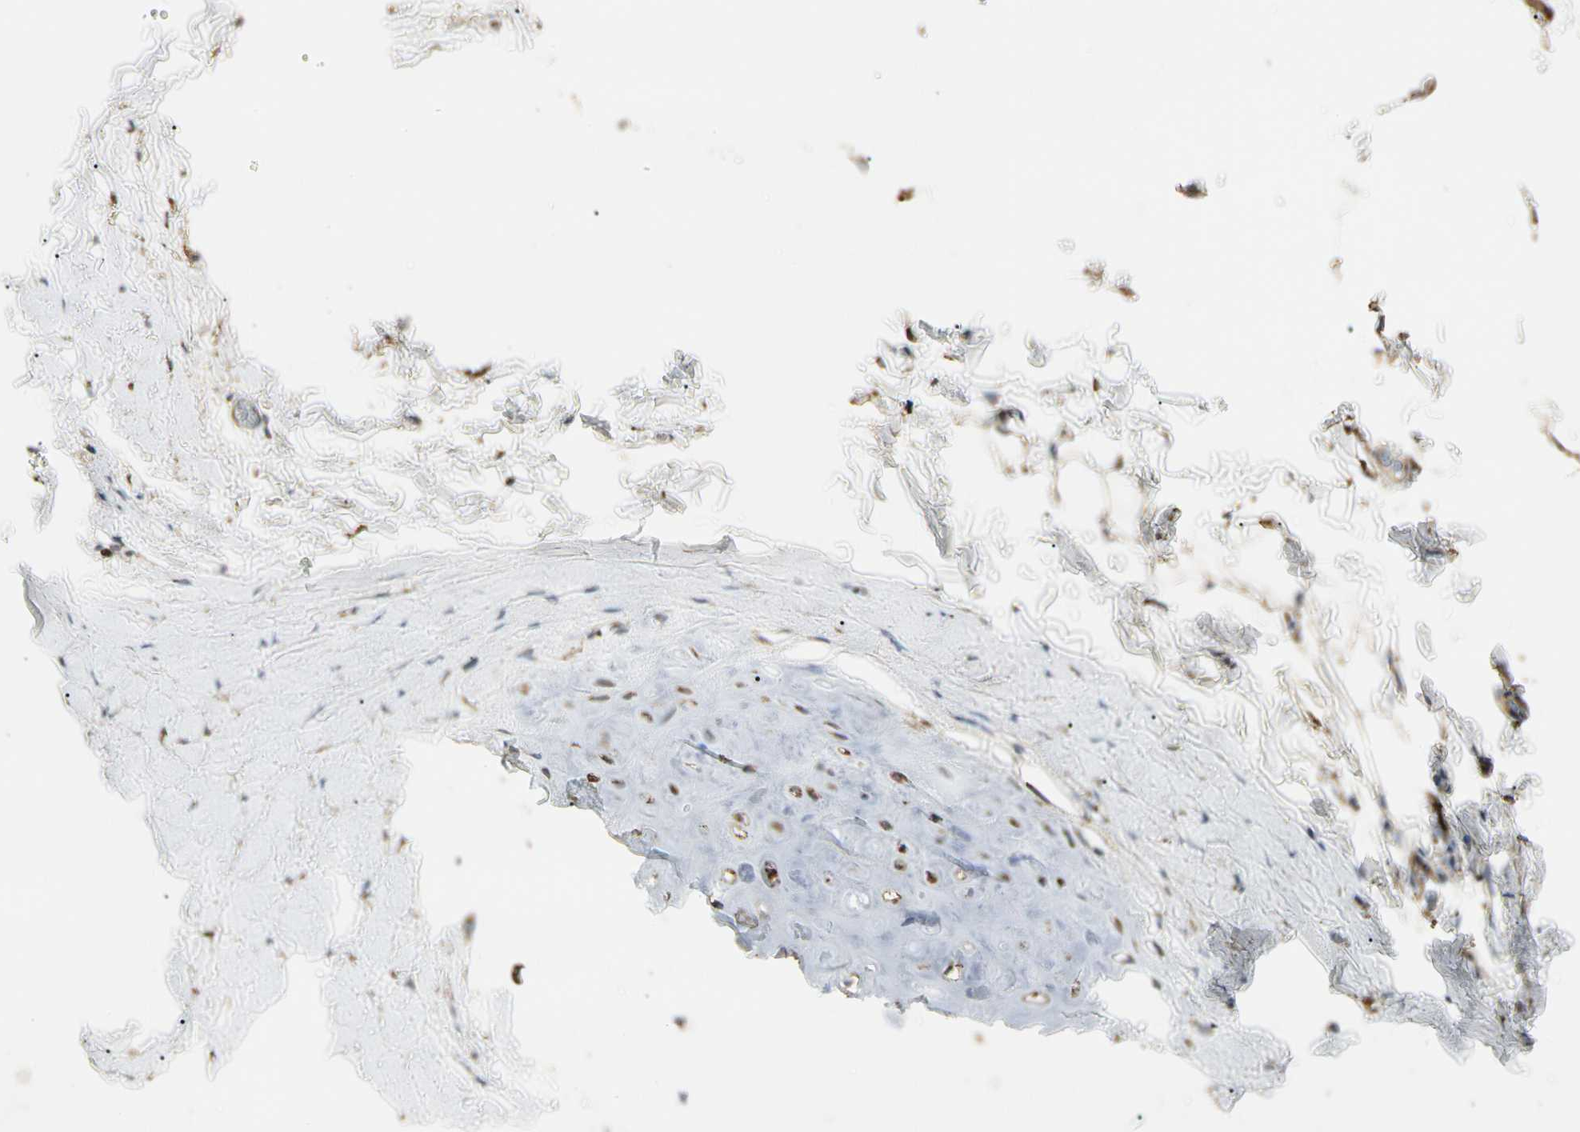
{"staining": {"intensity": "moderate", "quantity": ">75%", "location": "cytoplasmic/membranous"}, "tissue": "adipose tissue", "cell_type": "Adipocytes", "image_type": "normal", "snomed": [{"axis": "morphology", "description": "Normal tissue, NOS"}, {"axis": "topography", "description": "Cartilage tissue"}, {"axis": "topography", "description": "Bronchus"}], "caption": "Immunohistochemistry of unremarkable adipose tissue shows medium levels of moderate cytoplasmic/membranous positivity in approximately >75% of adipocytes.", "gene": "HSP90B1", "patient": {"sex": "female", "age": 73}}